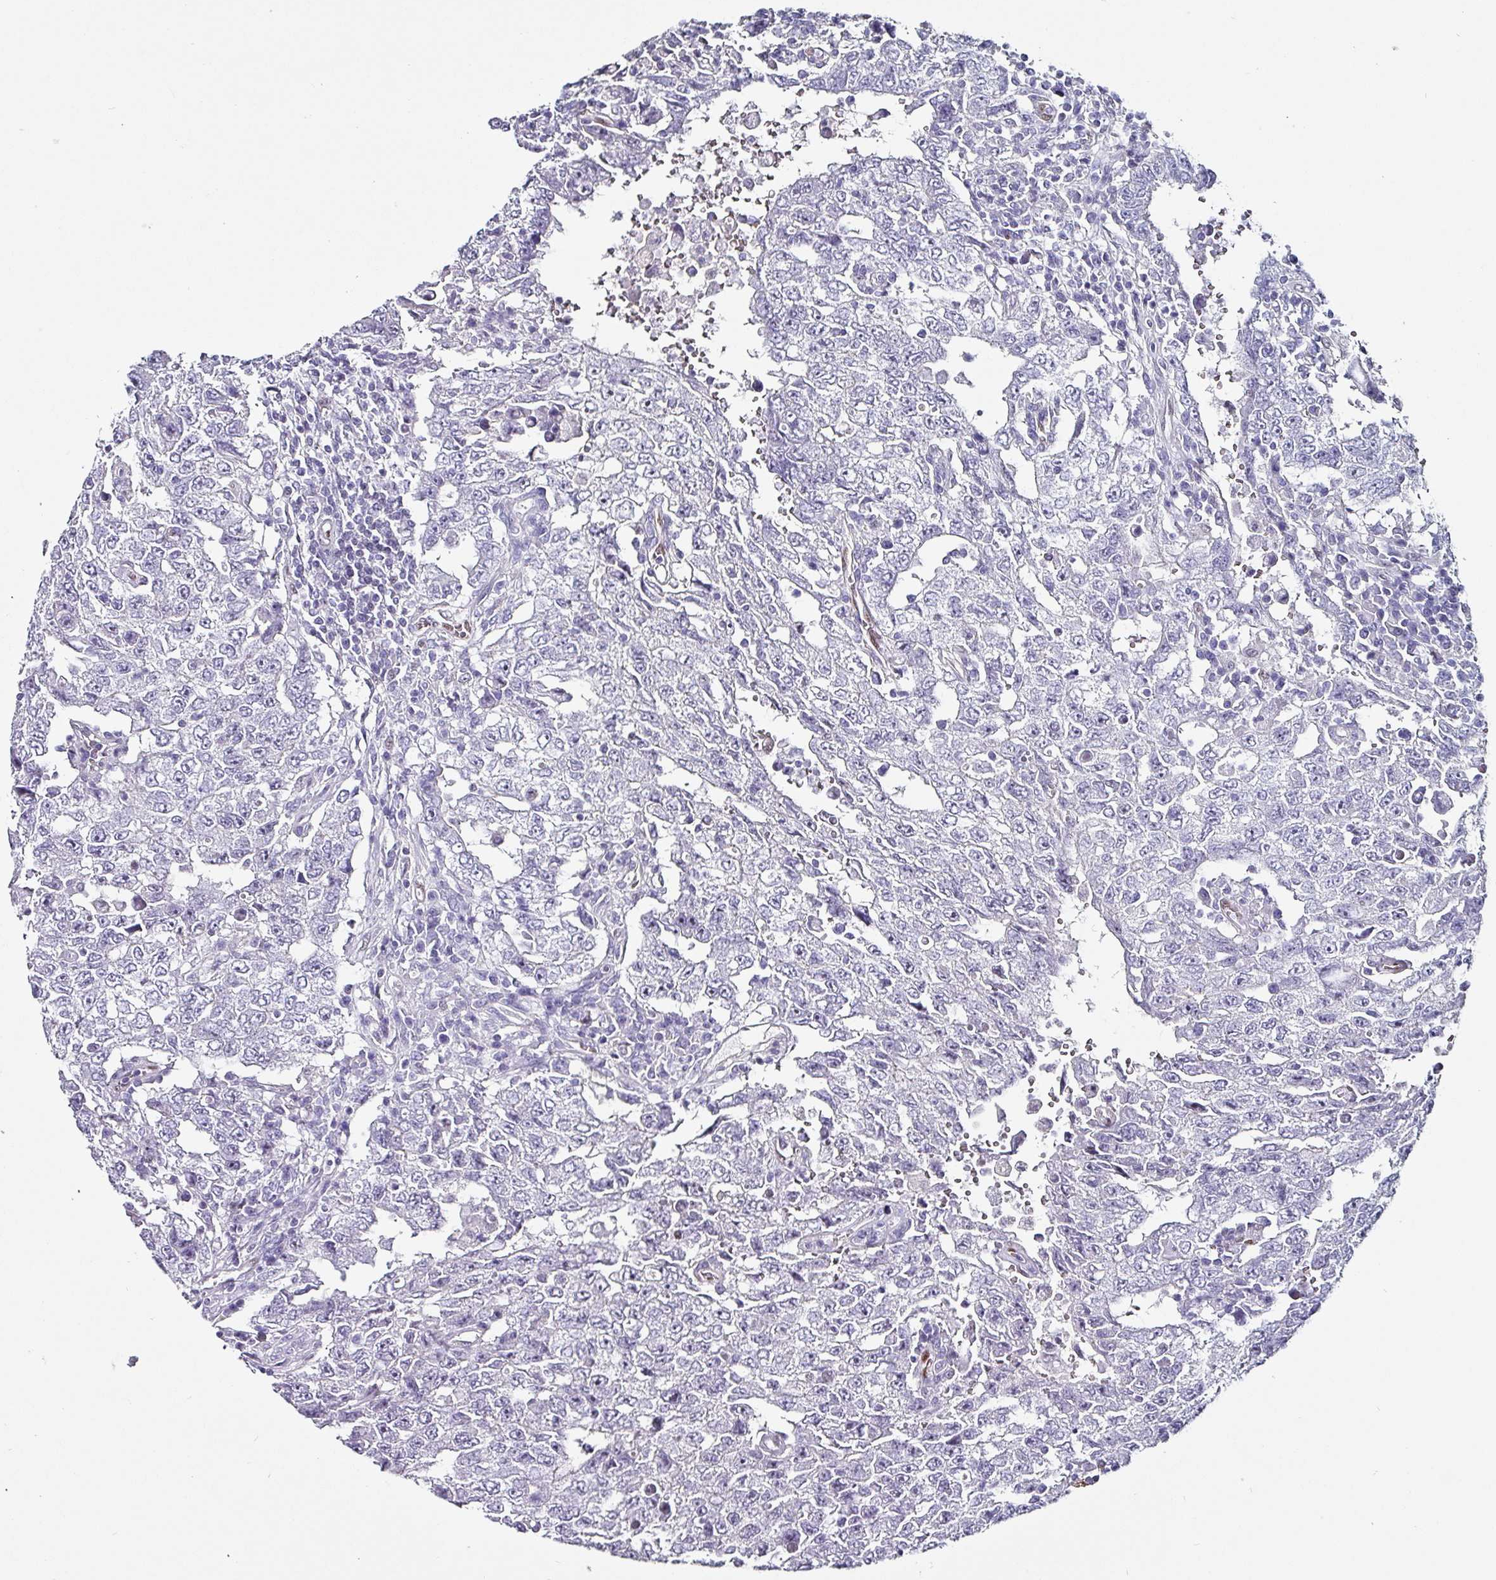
{"staining": {"intensity": "negative", "quantity": "none", "location": "none"}, "tissue": "testis cancer", "cell_type": "Tumor cells", "image_type": "cancer", "snomed": [{"axis": "morphology", "description": "Carcinoma, Embryonal, NOS"}, {"axis": "topography", "description": "Testis"}], "caption": "Immunohistochemistry (IHC) of human testis embryonal carcinoma displays no positivity in tumor cells.", "gene": "ZNF816-ZNF321P", "patient": {"sex": "male", "age": 26}}